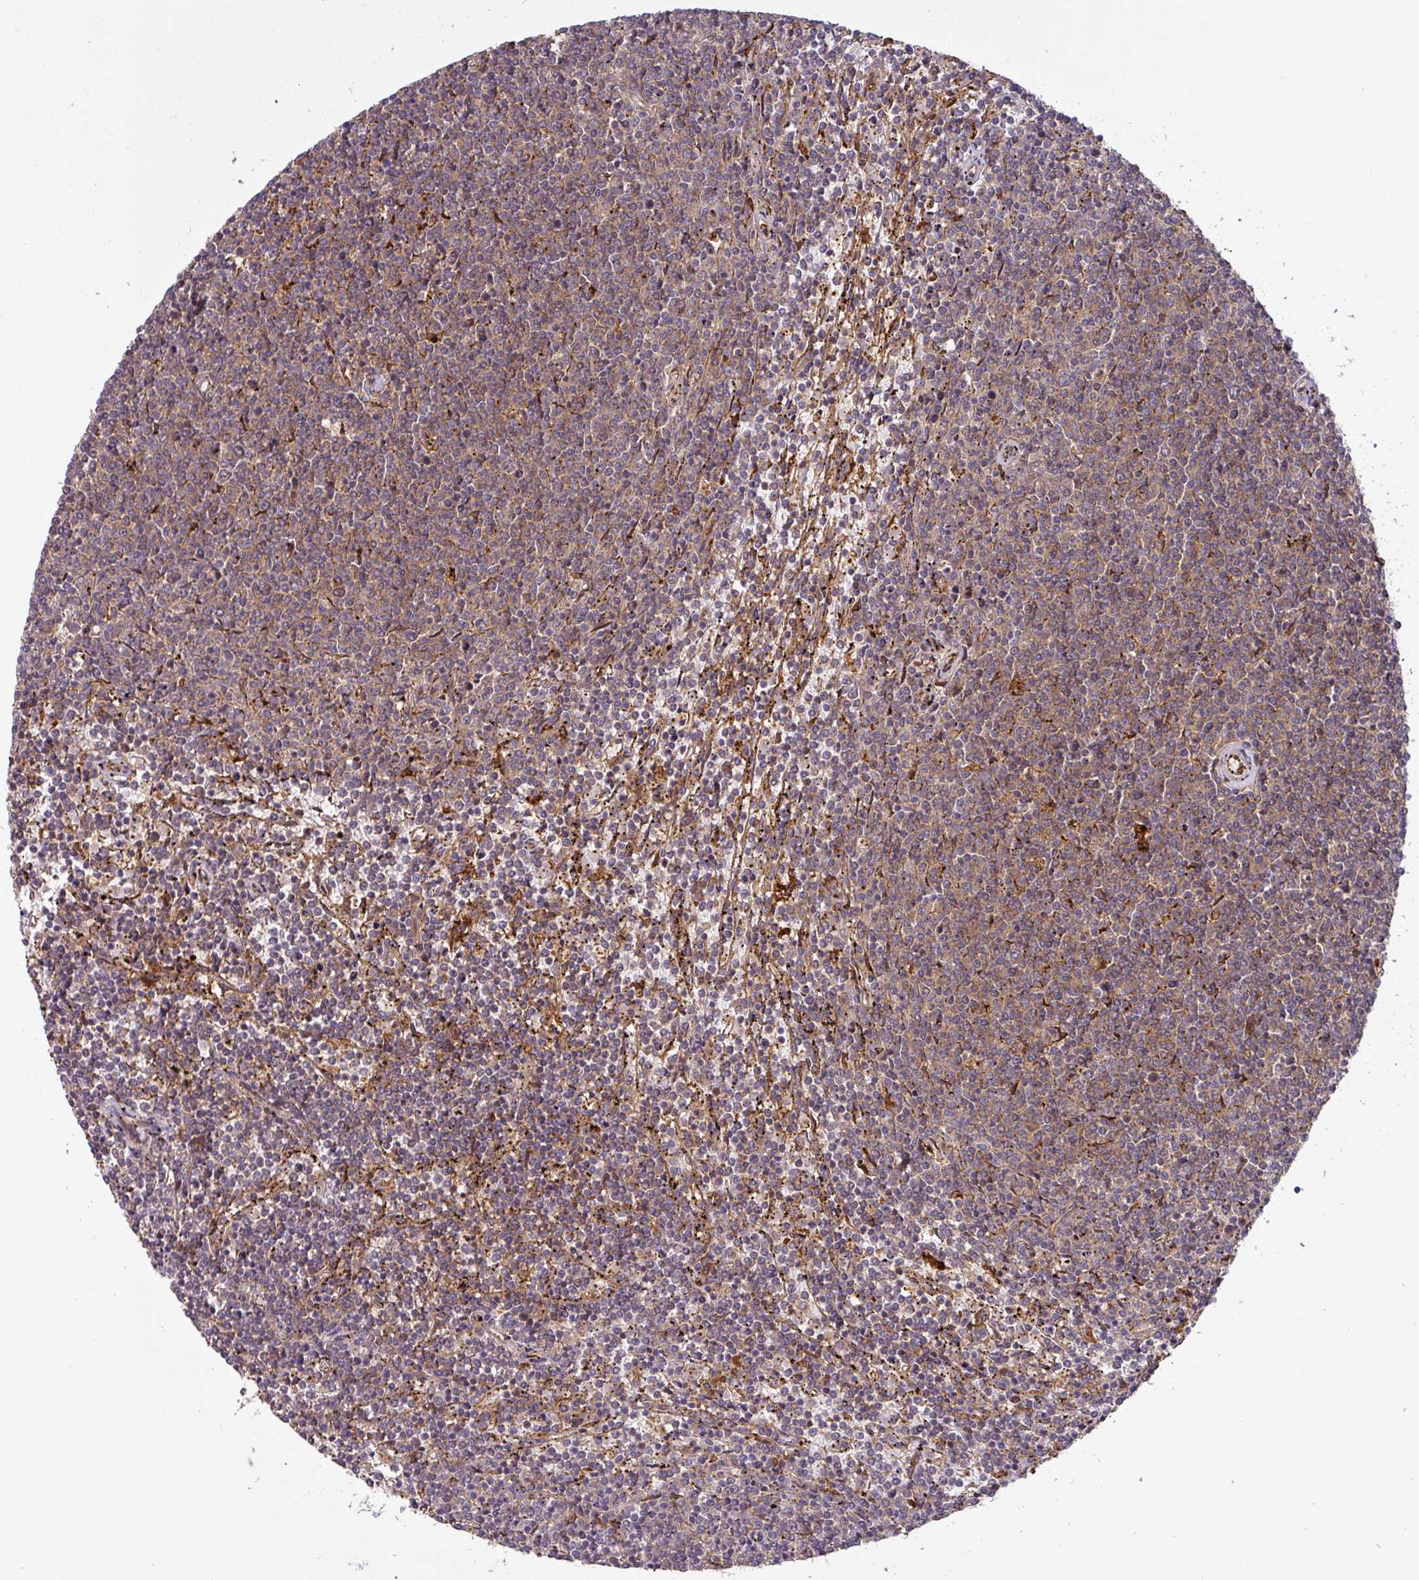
{"staining": {"intensity": "weak", "quantity": "25%-75%", "location": "cytoplasmic/membranous"}, "tissue": "lymphoma", "cell_type": "Tumor cells", "image_type": "cancer", "snomed": [{"axis": "morphology", "description": "Malignant lymphoma, non-Hodgkin's type, Low grade"}, {"axis": "topography", "description": "Spleen"}], "caption": "DAB (3,3'-diaminobenzidine) immunohistochemical staining of malignant lymphoma, non-Hodgkin's type (low-grade) displays weak cytoplasmic/membranous protein expression in about 25%-75% of tumor cells.", "gene": "ART1", "patient": {"sex": "female", "age": 50}}